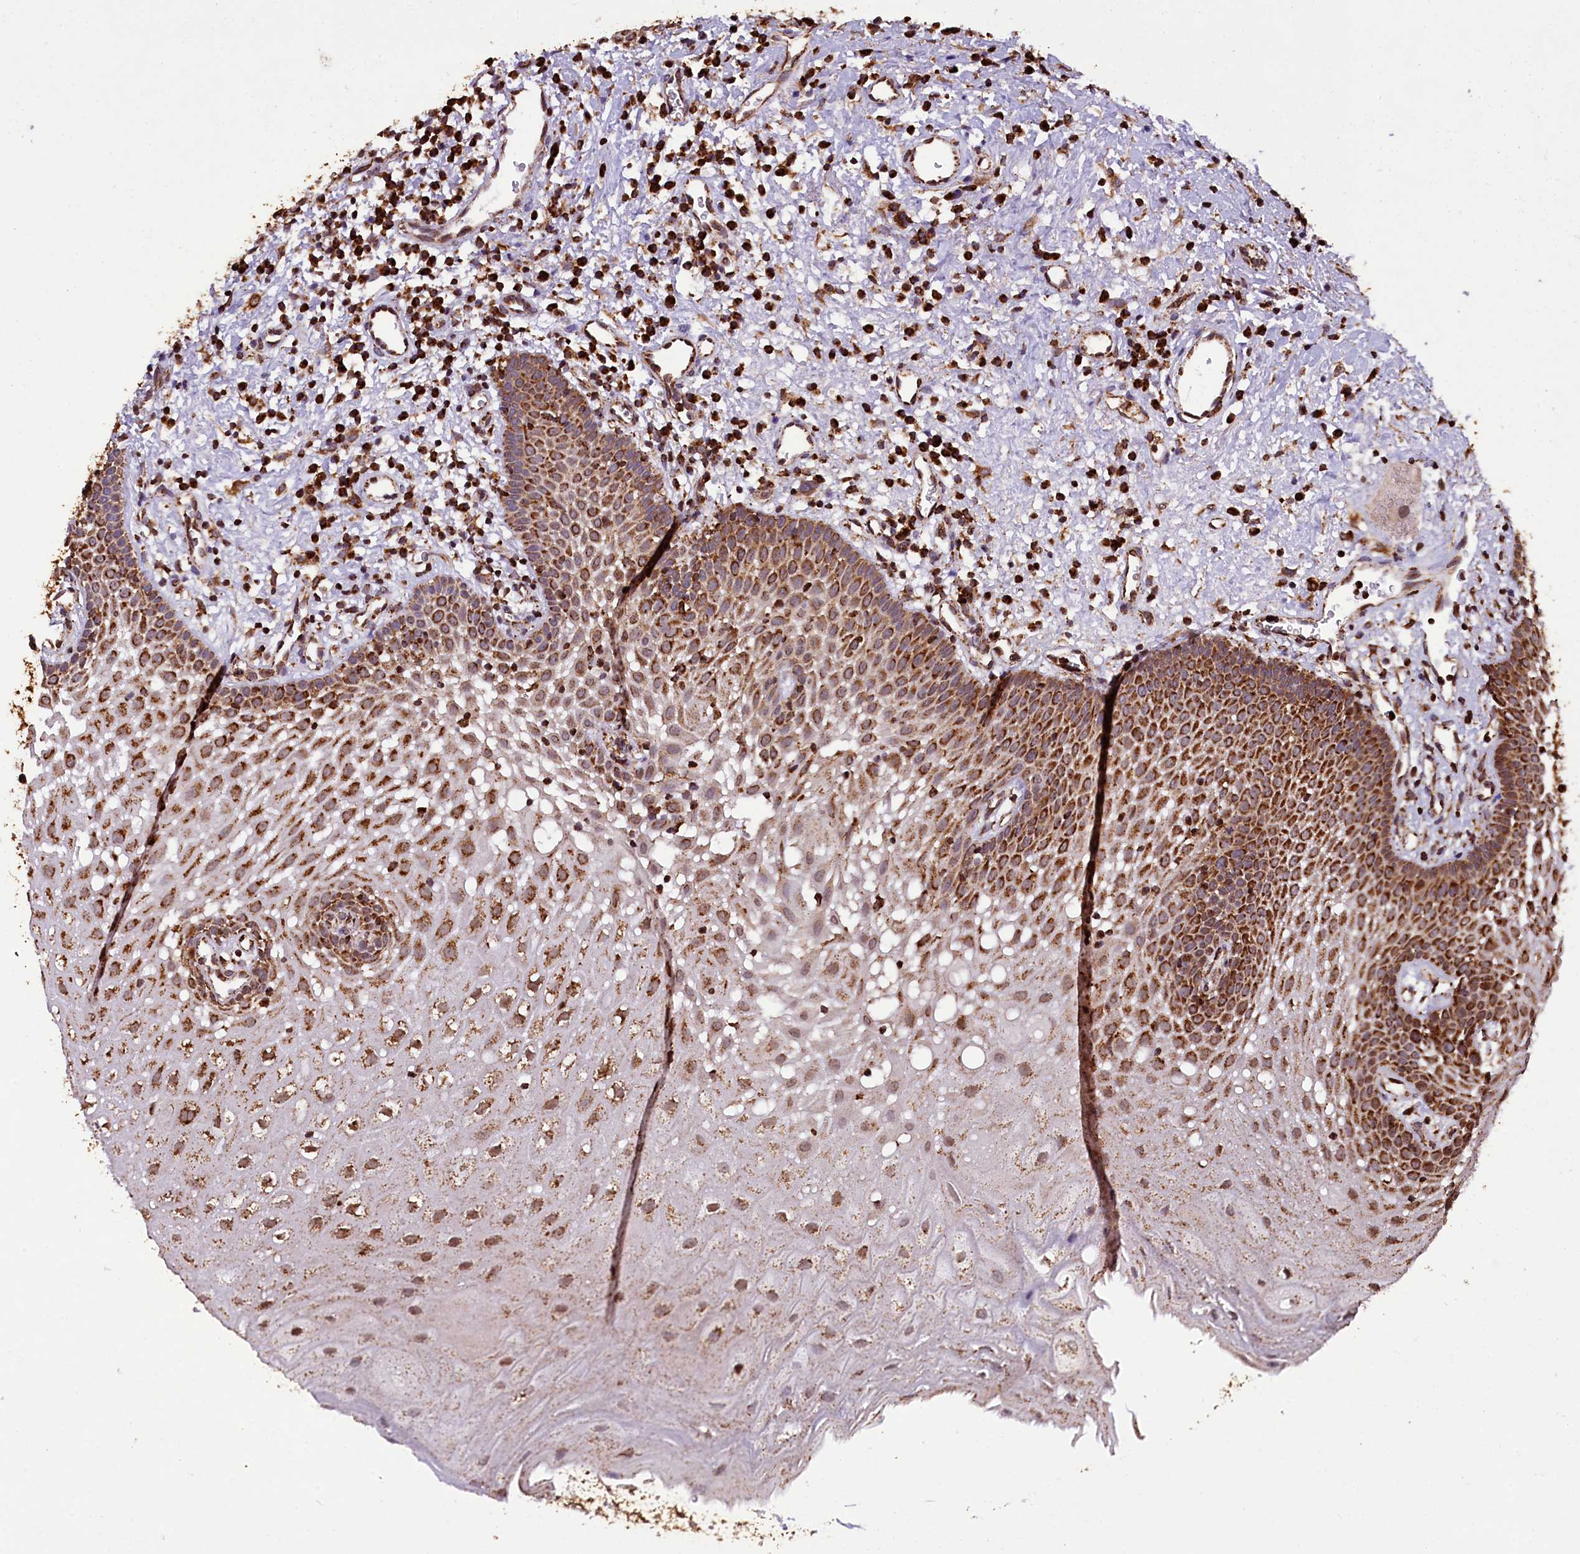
{"staining": {"intensity": "strong", "quantity": "25%-75%", "location": "cytoplasmic/membranous"}, "tissue": "oral mucosa", "cell_type": "Squamous epithelial cells", "image_type": "normal", "snomed": [{"axis": "morphology", "description": "Normal tissue, NOS"}, {"axis": "topography", "description": "Oral tissue"}], "caption": "High-magnification brightfield microscopy of unremarkable oral mucosa stained with DAB (brown) and counterstained with hematoxylin (blue). squamous epithelial cells exhibit strong cytoplasmic/membranous positivity is identified in approximately25%-75% of cells.", "gene": "KLC2", "patient": {"sex": "male", "age": 74}}